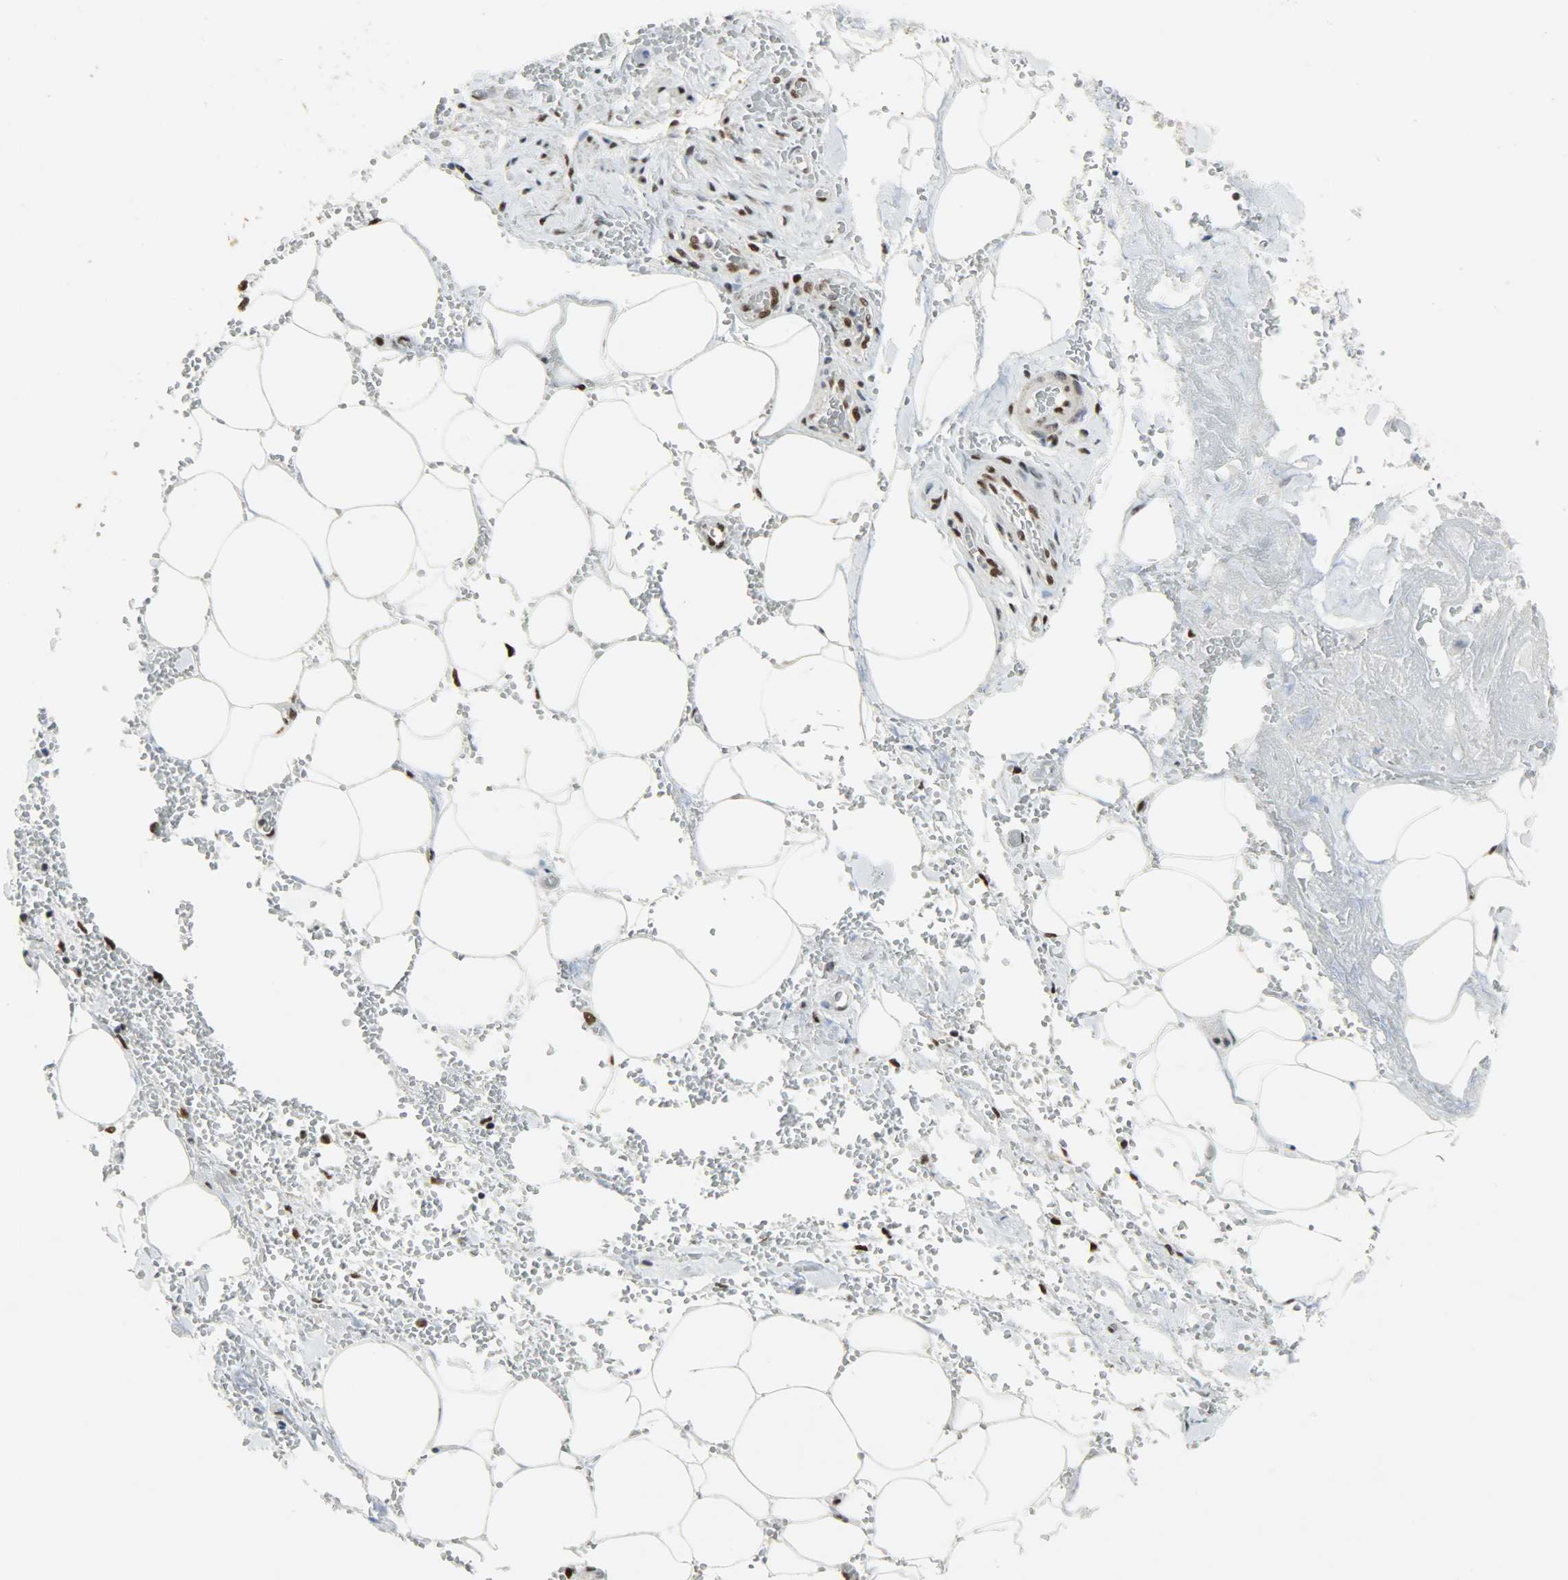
{"staining": {"intensity": "strong", "quantity": ">75%", "location": "nuclear"}, "tissue": "adipose tissue", "cell_type": "Adipocytes", "image_type": "normal", "snomed": [{"axis": "morphology", "description": "Normal tissue, NOS"}, {"axis": "morphology", "description": "Cholangiocarcinoma"}, {"axis": "topography", "description": "Liver"}, {"axis": "topography", "description": "Peripheral nerve tissue"}], "caption": "Adipocytes demonstrate strong nuclear expression in about >75% of cells in unremarkable adipose tissue.", "gene": "SSB", "patient": {"sex": "male", "age": 50}}